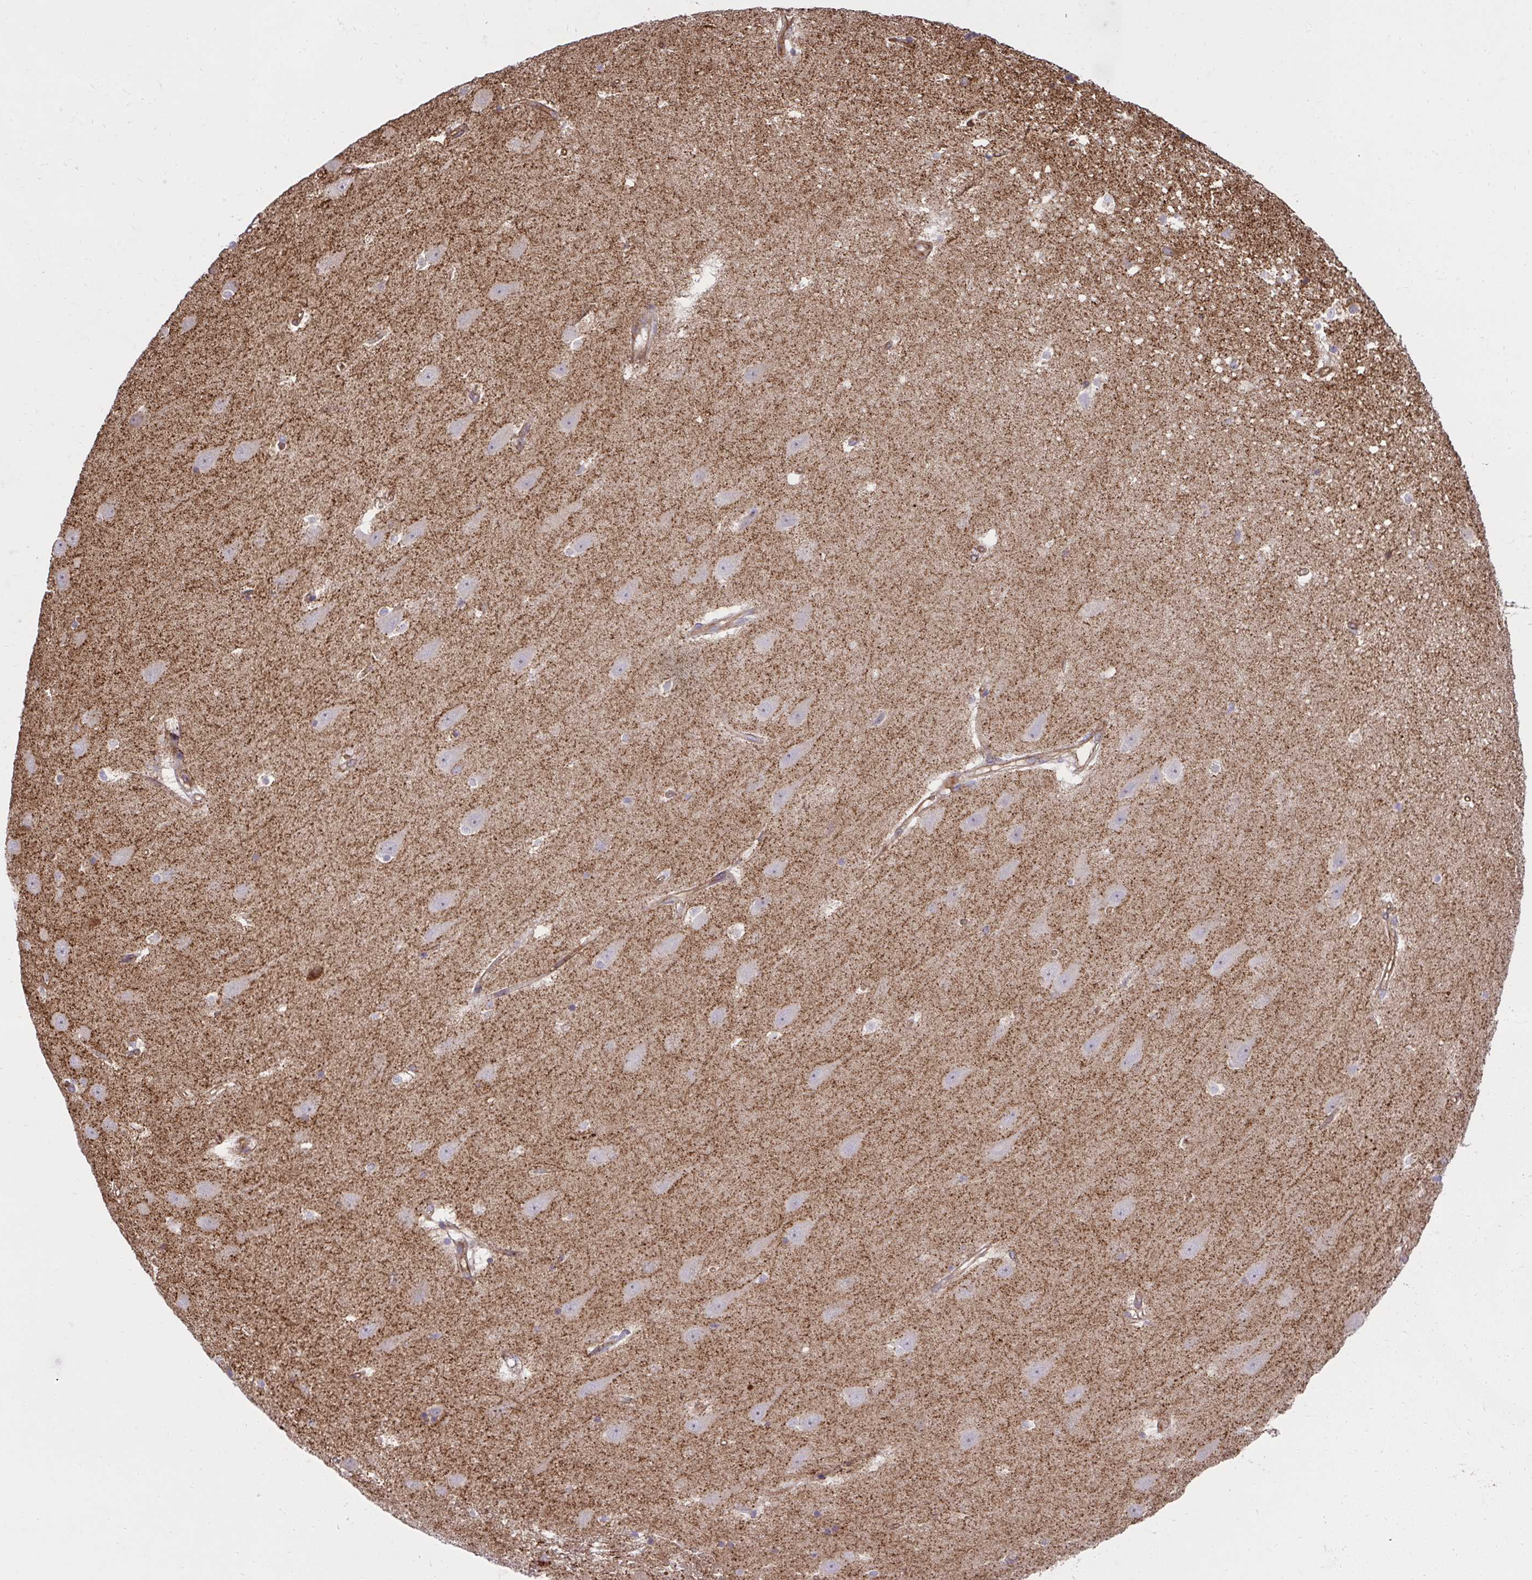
{"staining": {"intensity": "moderate", "quantity": "<25%", "location": "cytoplasmic/membranous"}, "tissue": "hippocampus", "cell_type": "Glial cells", "image_type": "normal", "snomed": [{"axis": "morphology", "description": "Normal tissue, NOS"}, {"axis": "topography", "description": "Hippocampus"}], "caption": "Immunohistochemistry of normal human hippocampus demonstrates low levels of moderate cytoplasmic/membranous positivity in approximately <25% of glial cells. (DAB IHC with brightfield microscopy, high magnification).", "gene": "NMNAT3", "patient": {"sex": "male", "age": 63}}